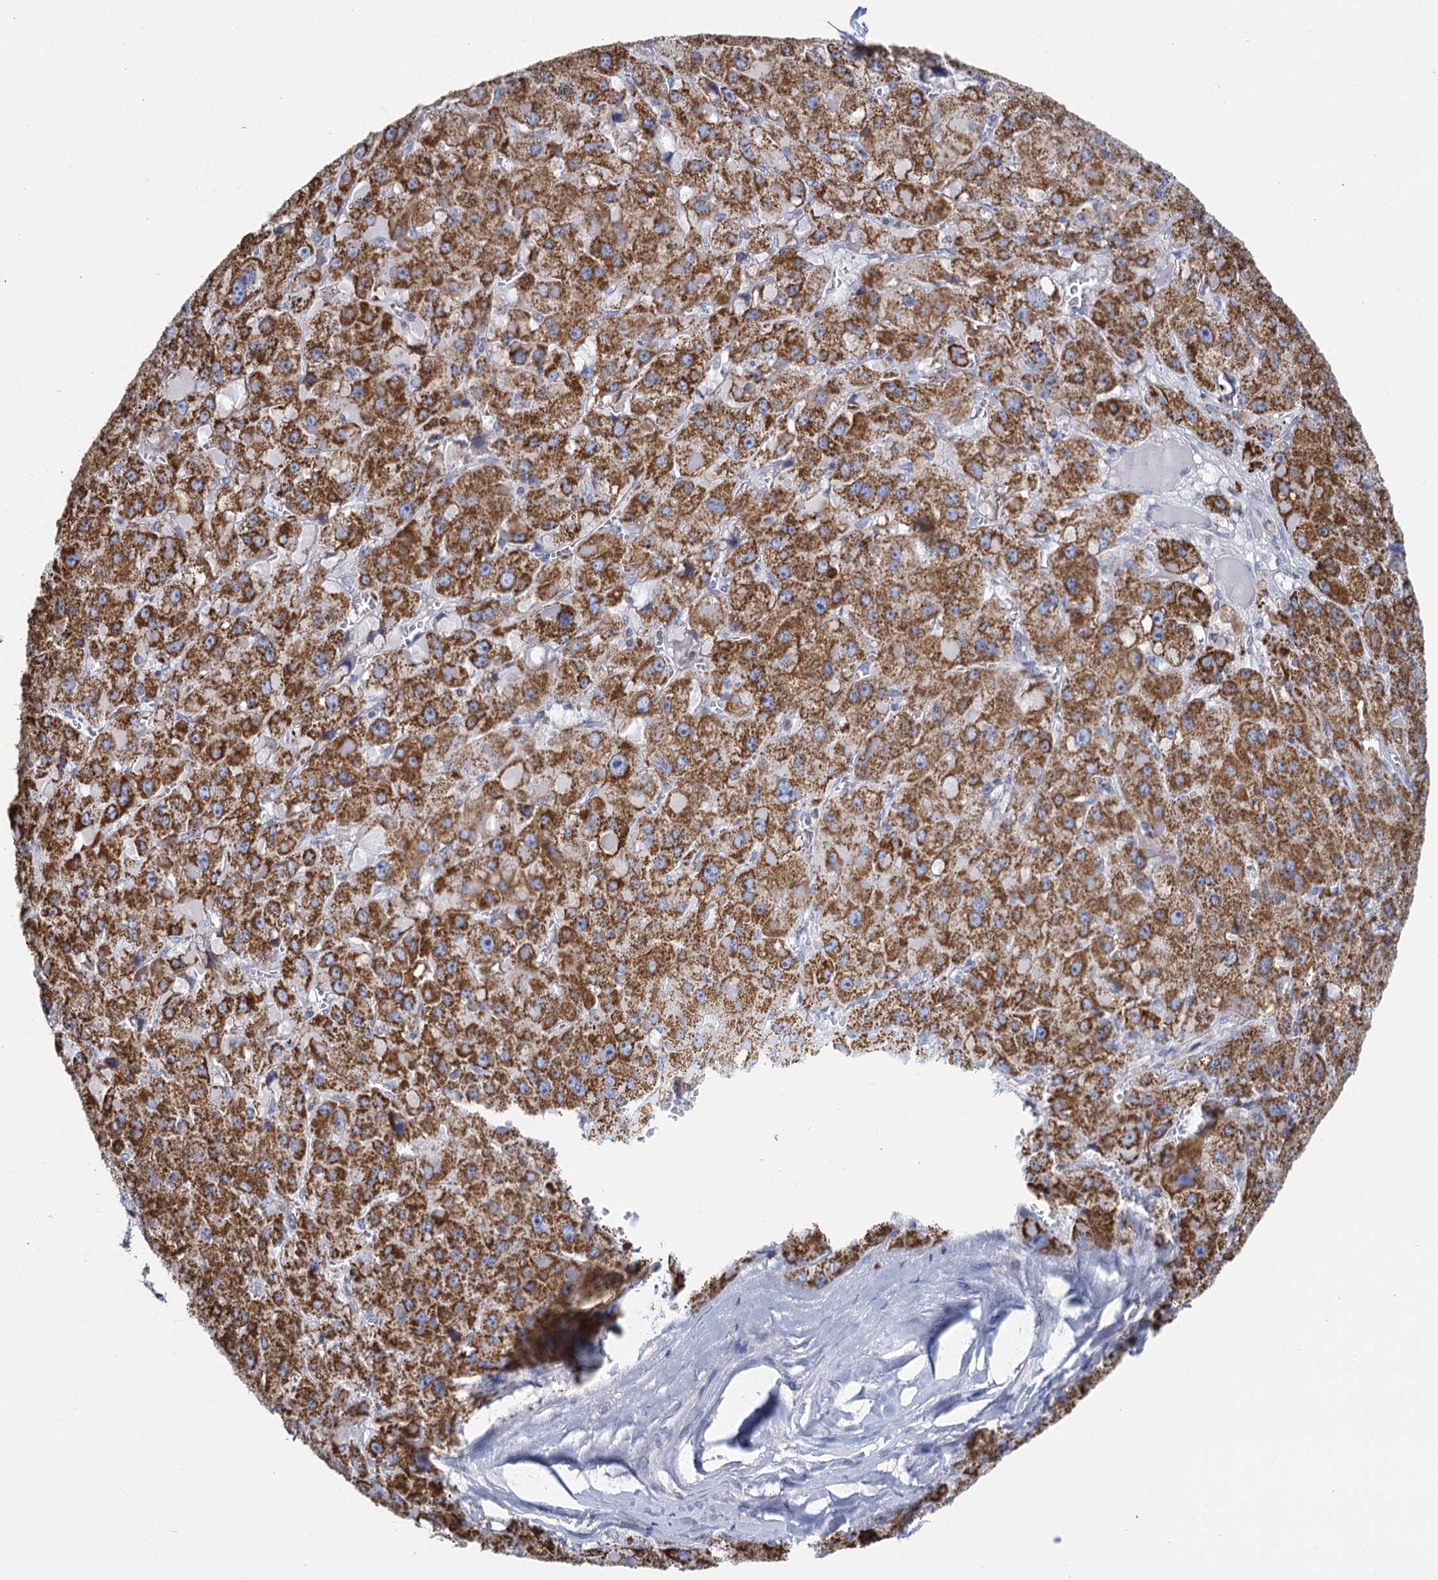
{"staining": {"intensity": "strong", "quantity": ">75%", "location": "cytoplasmic/membranous"}, "tissue": "liver cancer", "cell_type": "Tumor cells", "image_type": "cancer", "snomed": [{"axis": "morphology", "description": "Carcinoma, Hepatocellular, NOS"}, {"axis": "topography", "description": "Liver"}], "caption": "Immunohistochemical staining of liver cancer exhibits high levels of strong cytoplasmic/membranous staining in approximately >75% of tumor cells.", "gene": "CCP110", "patient": {"sex": "female", "age": 73}}